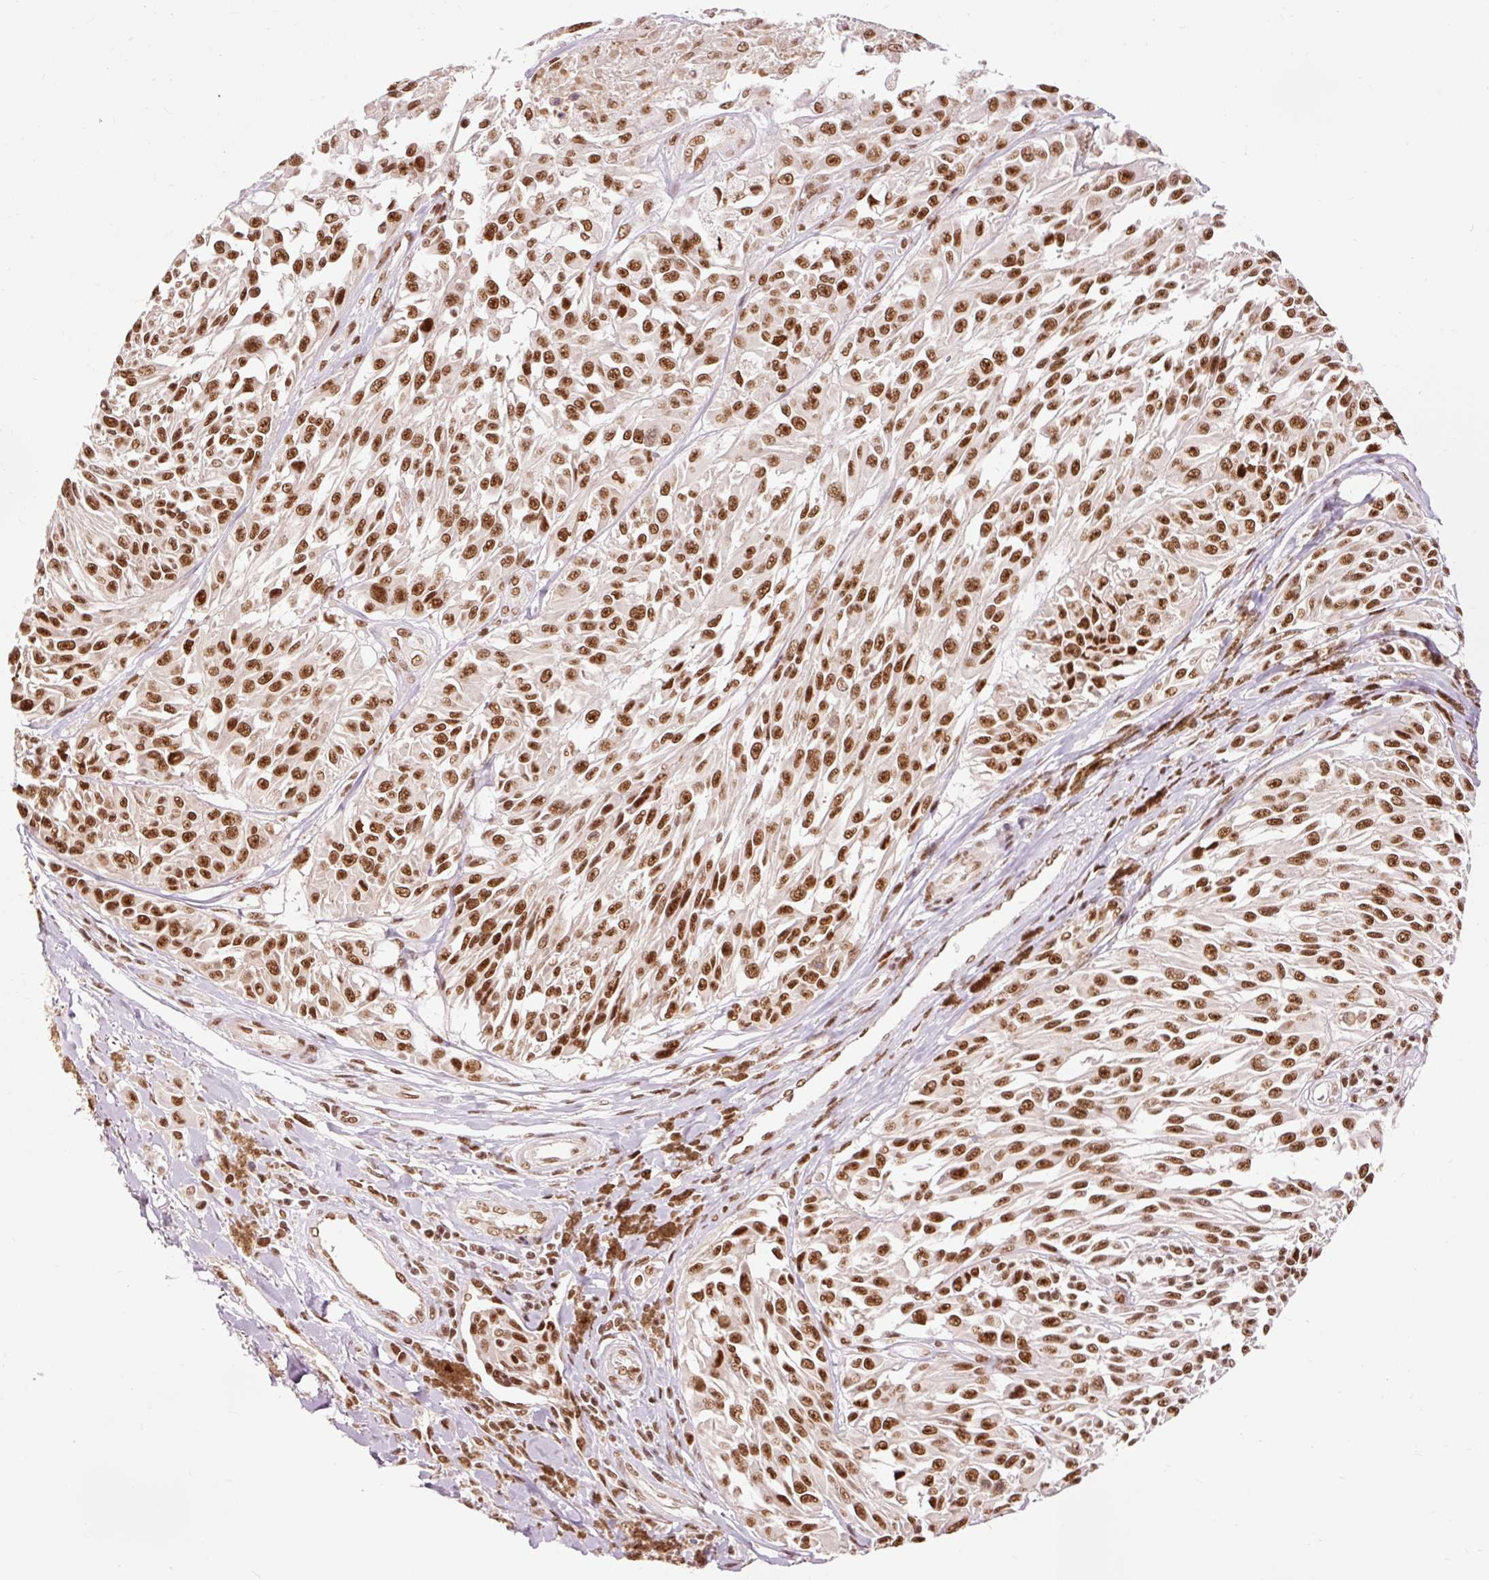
{"staining": {"intensity": "strong", "quantity": ">75%", "location": "nuclear"}, "tissue": "melanoma", "cell_type": "Tumor cells", "image_type": "cancer", "snomed": [{"axis": "morphology", "description": "Malignant melanoma, NOS"}, {"axis": "topography", "description": "Skin"}], "caption": "Malignant melanoma stained with a brown dye shows strong nuclear positive staining in about >75% of tumor cells.", "gene": "ZBTB44", "patient": {"sex": "male", "age": 94}}